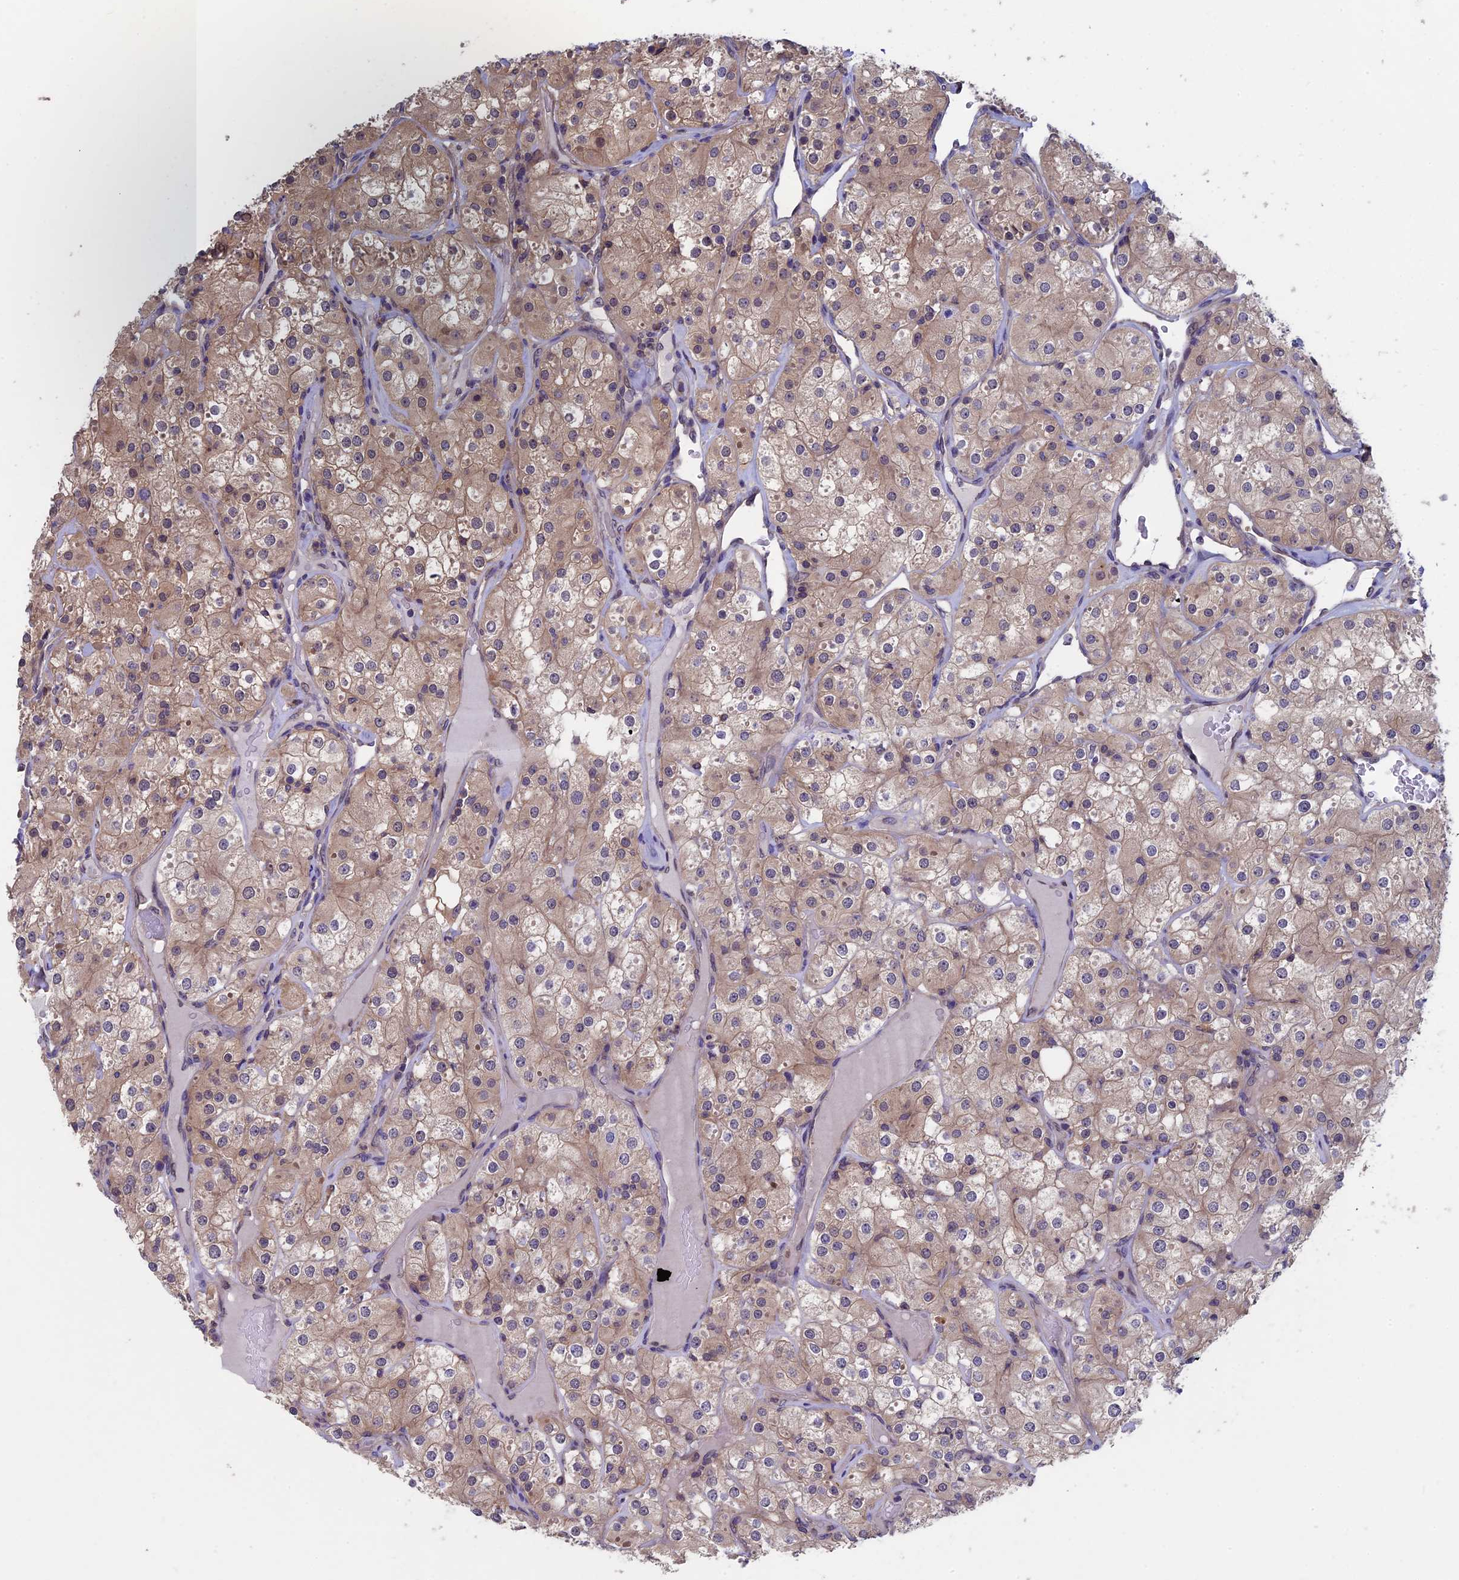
{"staining": {"intensity": "weak", "quantity": ">75%", "location": "cytoplasmic/membranous"}, "tissue": "renal cancer", "cell_type": "Tumor cells", "image_type": "cancer", "snomed": [{"axis": "morphology", "description": "Adenocarcinoma, NOS"}, {"axis": "topography", "description": "Kidney"}], "caption": "A photomicrograph showing weak cytoplasmic/membranous expression in approximately >75% of tumor cells in renal adenocarcinoma, as visualized by brown immunohistochemical staining.", "gene": "LCMT1", "patient": {"sex": "male", "age": 77}}